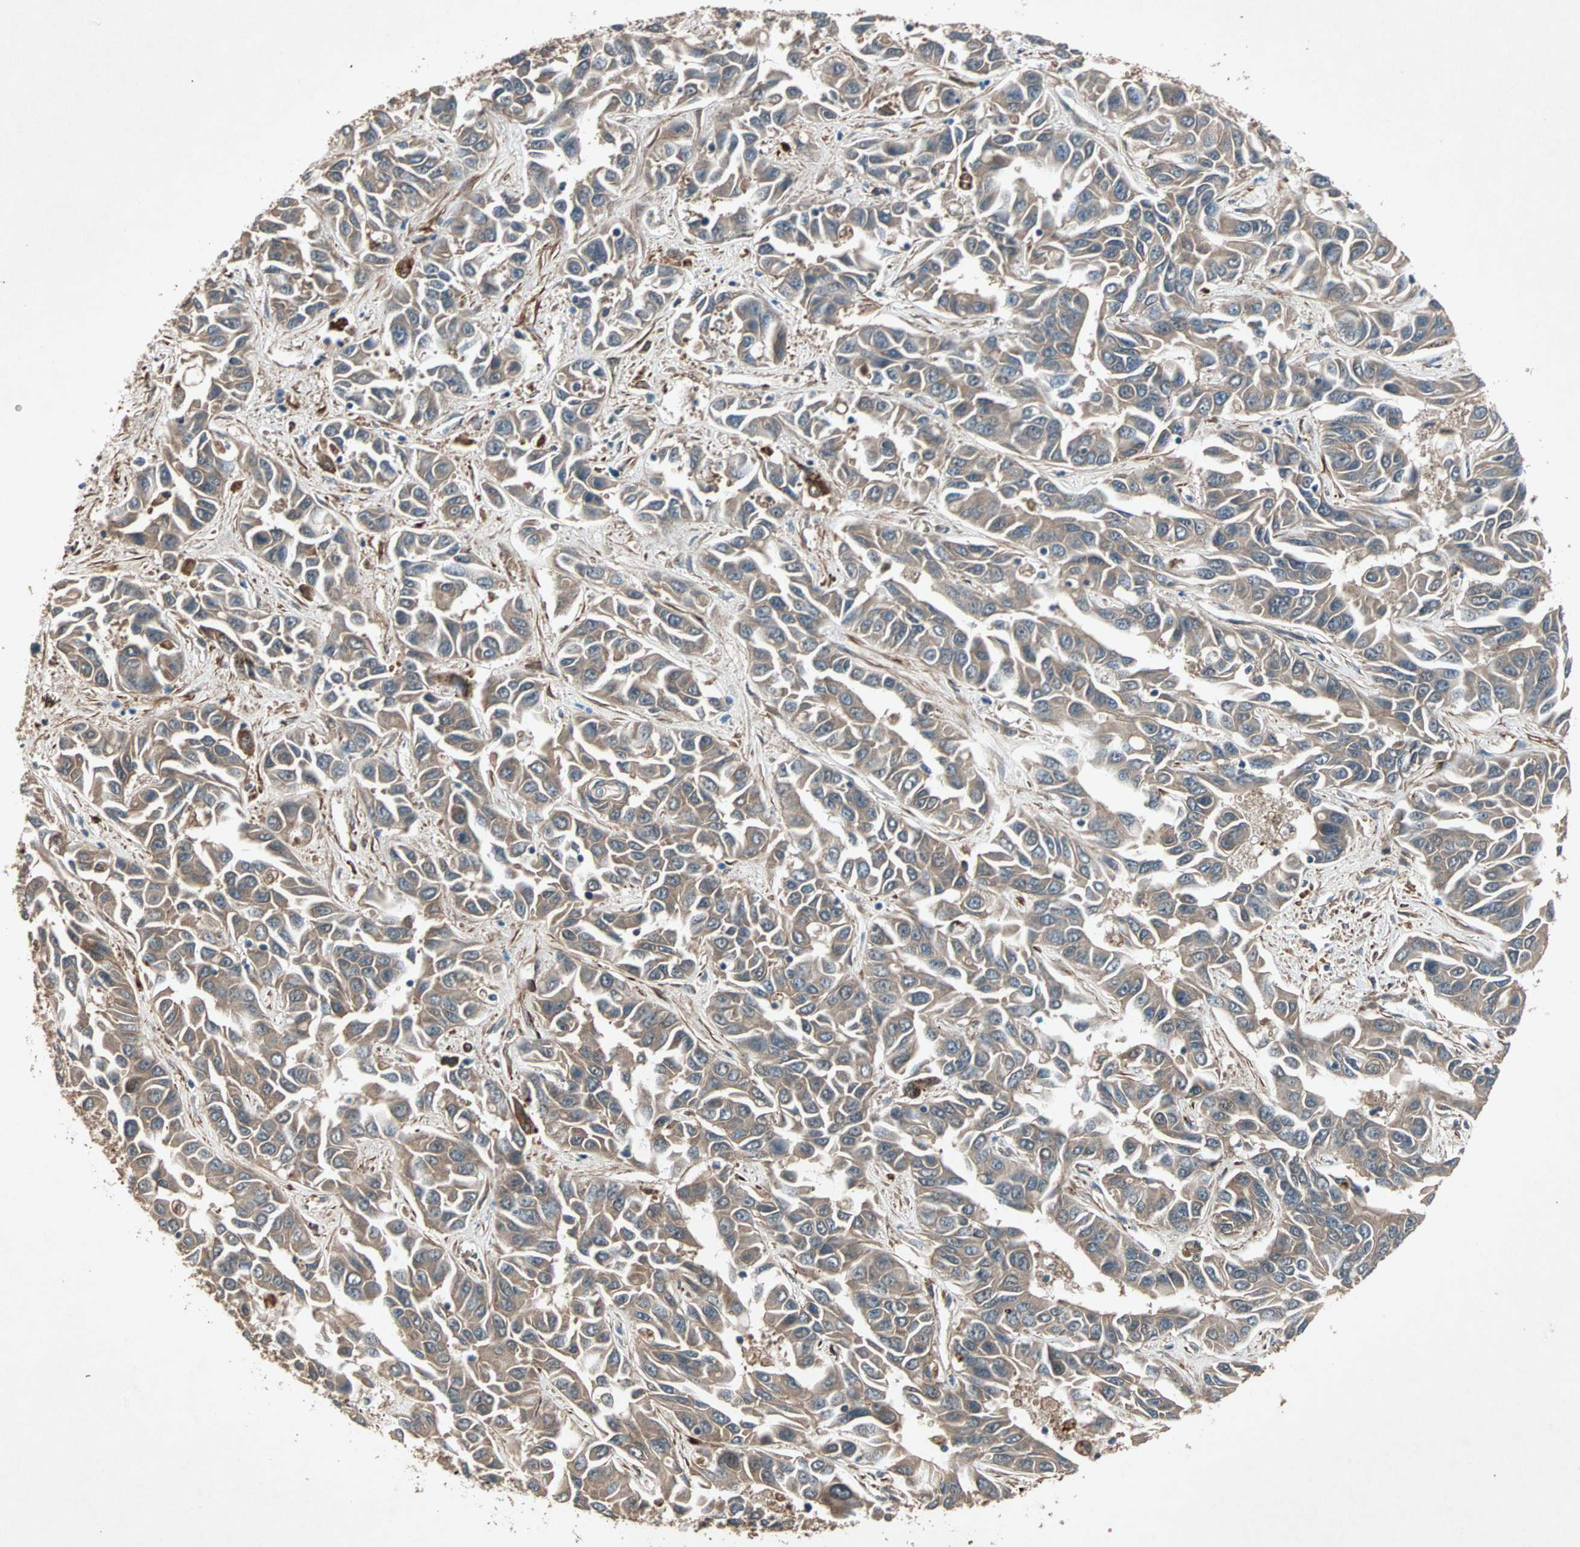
{"staining": {"intensity": "weak", "quantity": ">75%", "location": "cytoplasmic/membranous"}, "tissue": "liver cancer", "cell_type": "Tumor cells", "image_type": "cancer", "snomed": [{"axis": "morphology", "description": "Cholangiocarcinoma"}, {"axis": "topography", "description": "Liver"}], "caption": "Immunohistochemical staining of liver cancer (cholangiocarcinoma) shows low levels of weak cytoplasmic/membranous protein expression in approximately >75% of tumor cells.", "gene": "SDSL", "patient": {"sex": "female", "age": 52}}